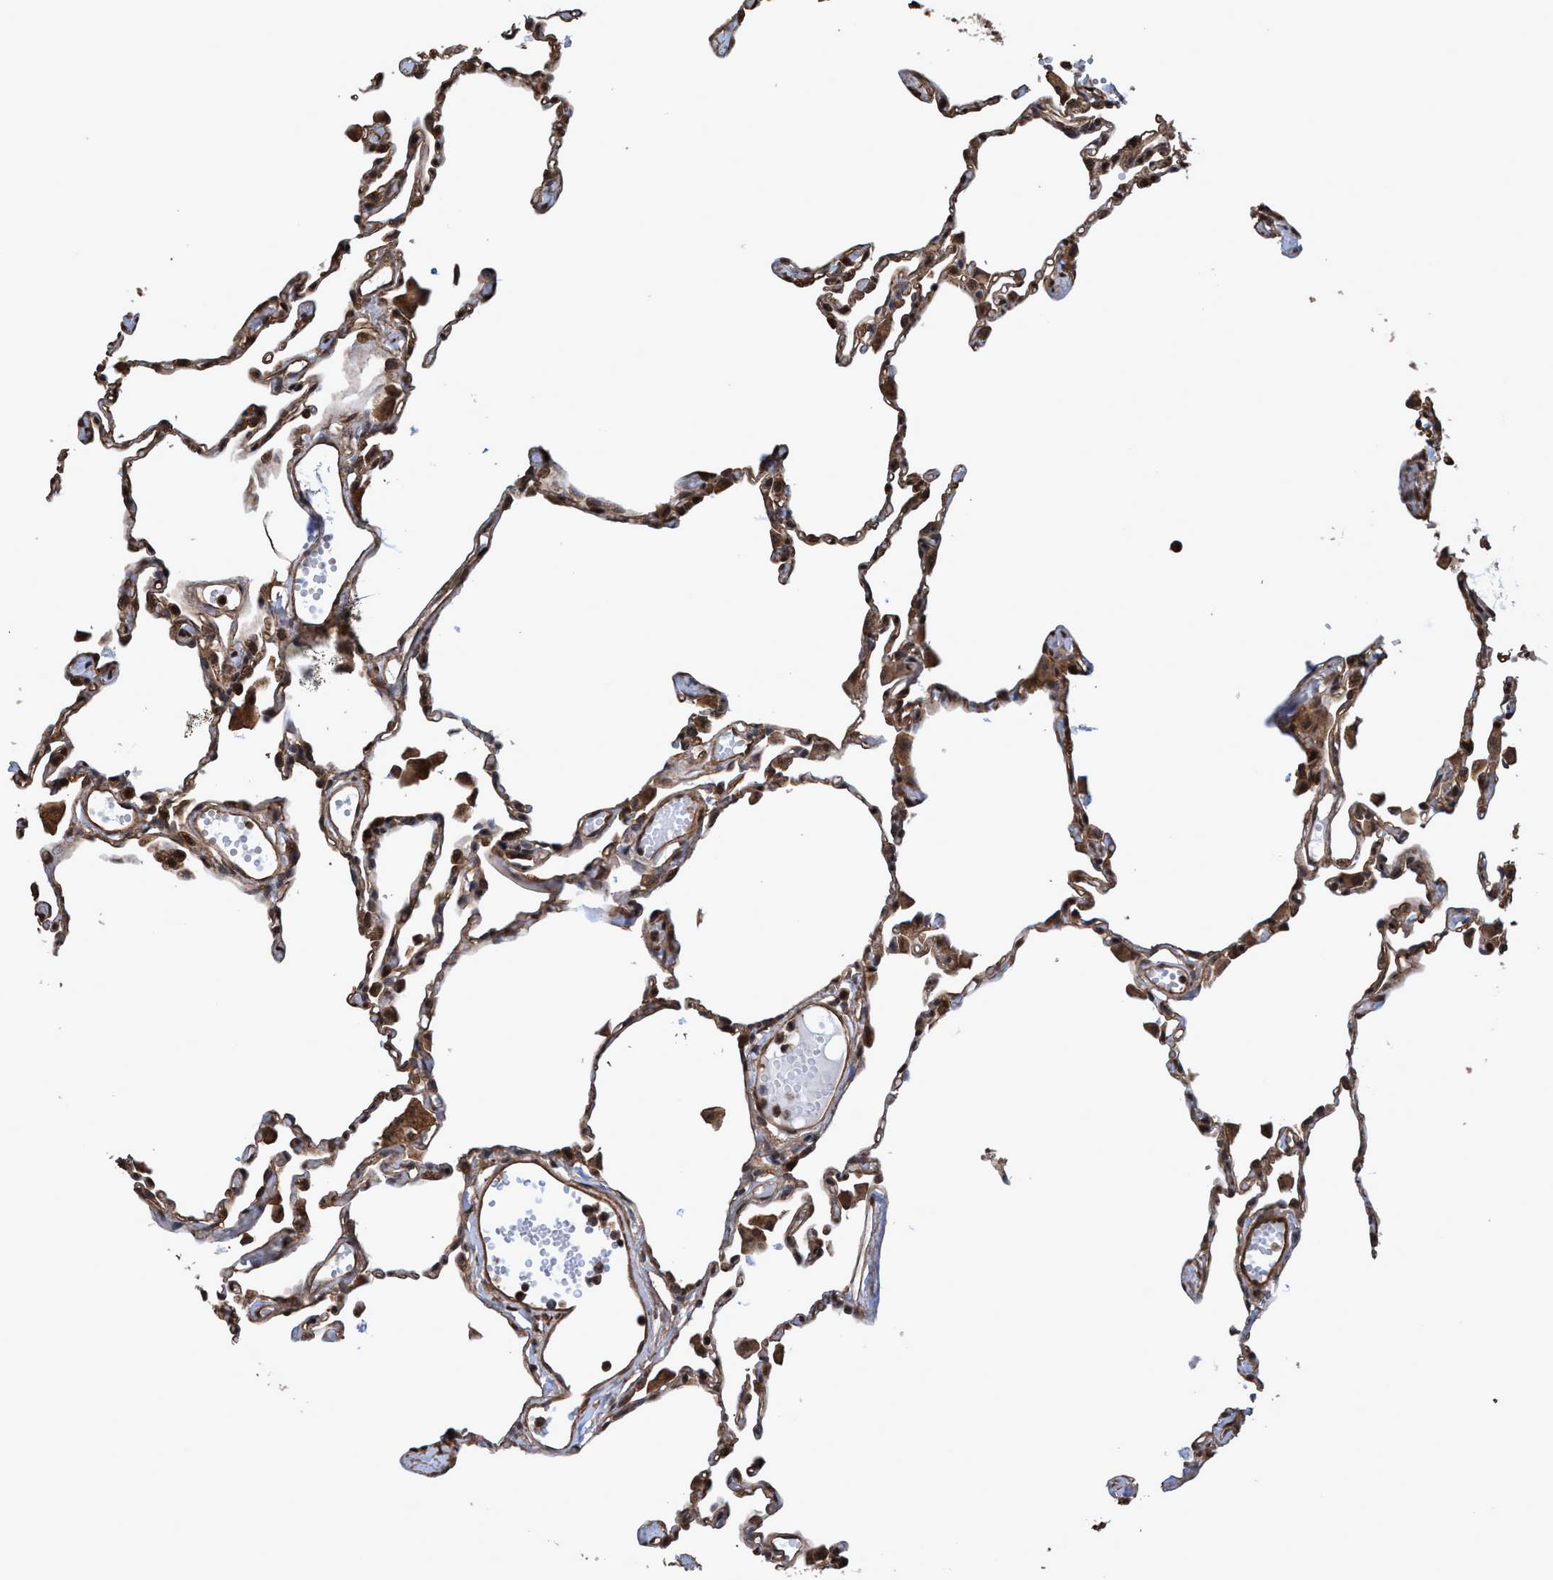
{"staining": {"intensity": "weak", "quantity": ">75%", "location": "cytoplasmic/membranous,nuclear"}, "tissue": "lung", "cell_type": "Alveolar cells", "image_type": "normal", "snomed": [{"axis": "morphology", "description": "Normal tissue, NOS"}, {"axis": "topography", "description": "Lung"}], "caption": "DAB (3,3'-diaminobenzidine) immunohistochemical staining of unremarkable lung reveals weak cytoplasmic/membranous,nuclear protein positivity in about >75% of alveolar cells.", "gene": "TRPC7", "patient": {"sex": "female", "age": 49}}